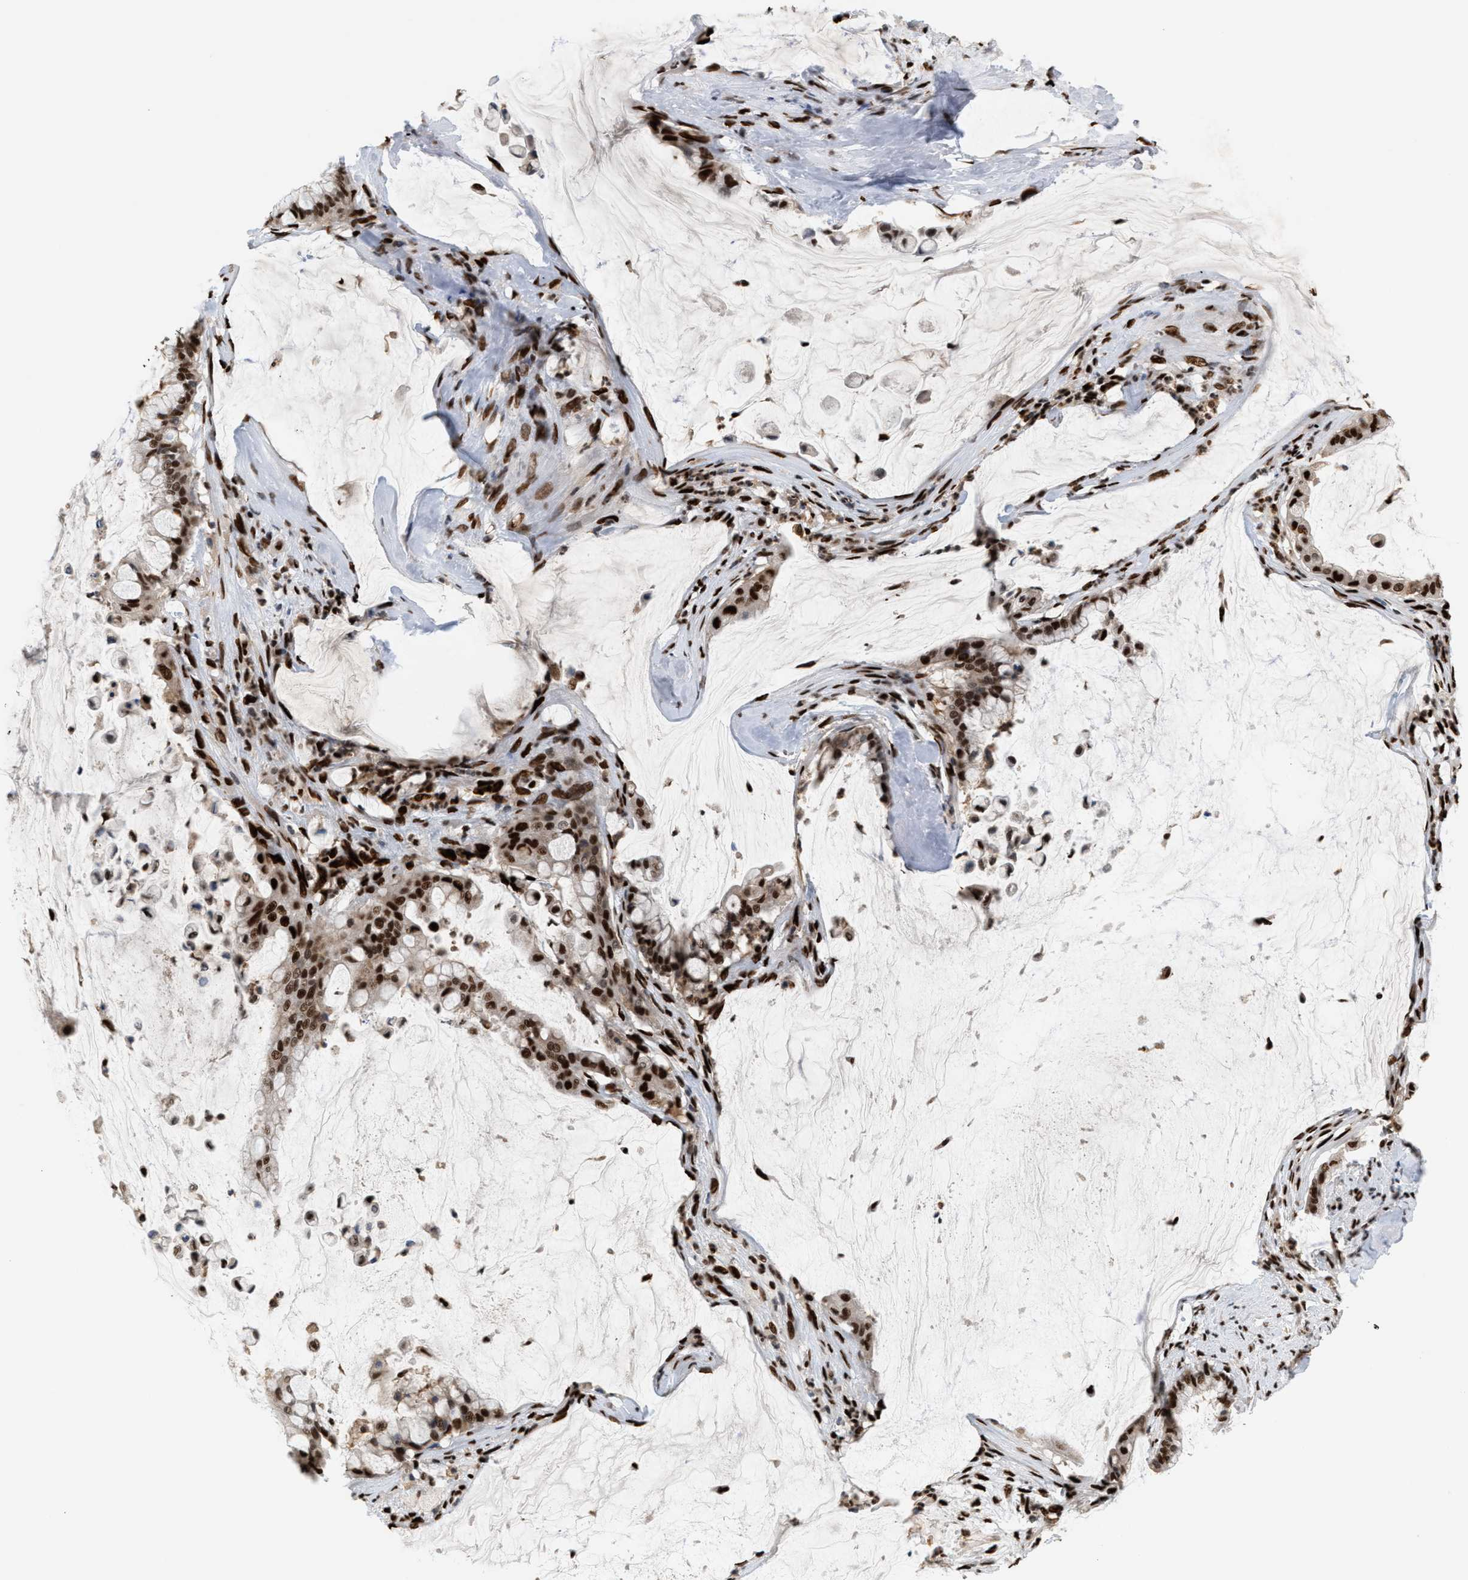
{"staining": {"intensity": "strong", "quantity": ">75%", "location": "nuclear"}, "tissue": "pancreatic cancer", "cell_type": "Tumor cells", "image_type": "cancer", "snomed": [{"axis": "morphology", "description": "Adenocarcinoma, NOS"}, {"axis": "topography", "description": "Pancreas"}], "caption": "Immunohistochemical staining of pancreatic cancer reveals high levels of strong nuclear protein staining in about >75% of tumor cells.", "gene": "RNASEK-C17orf49", "patient": {"sex": "male", "age": 41}}